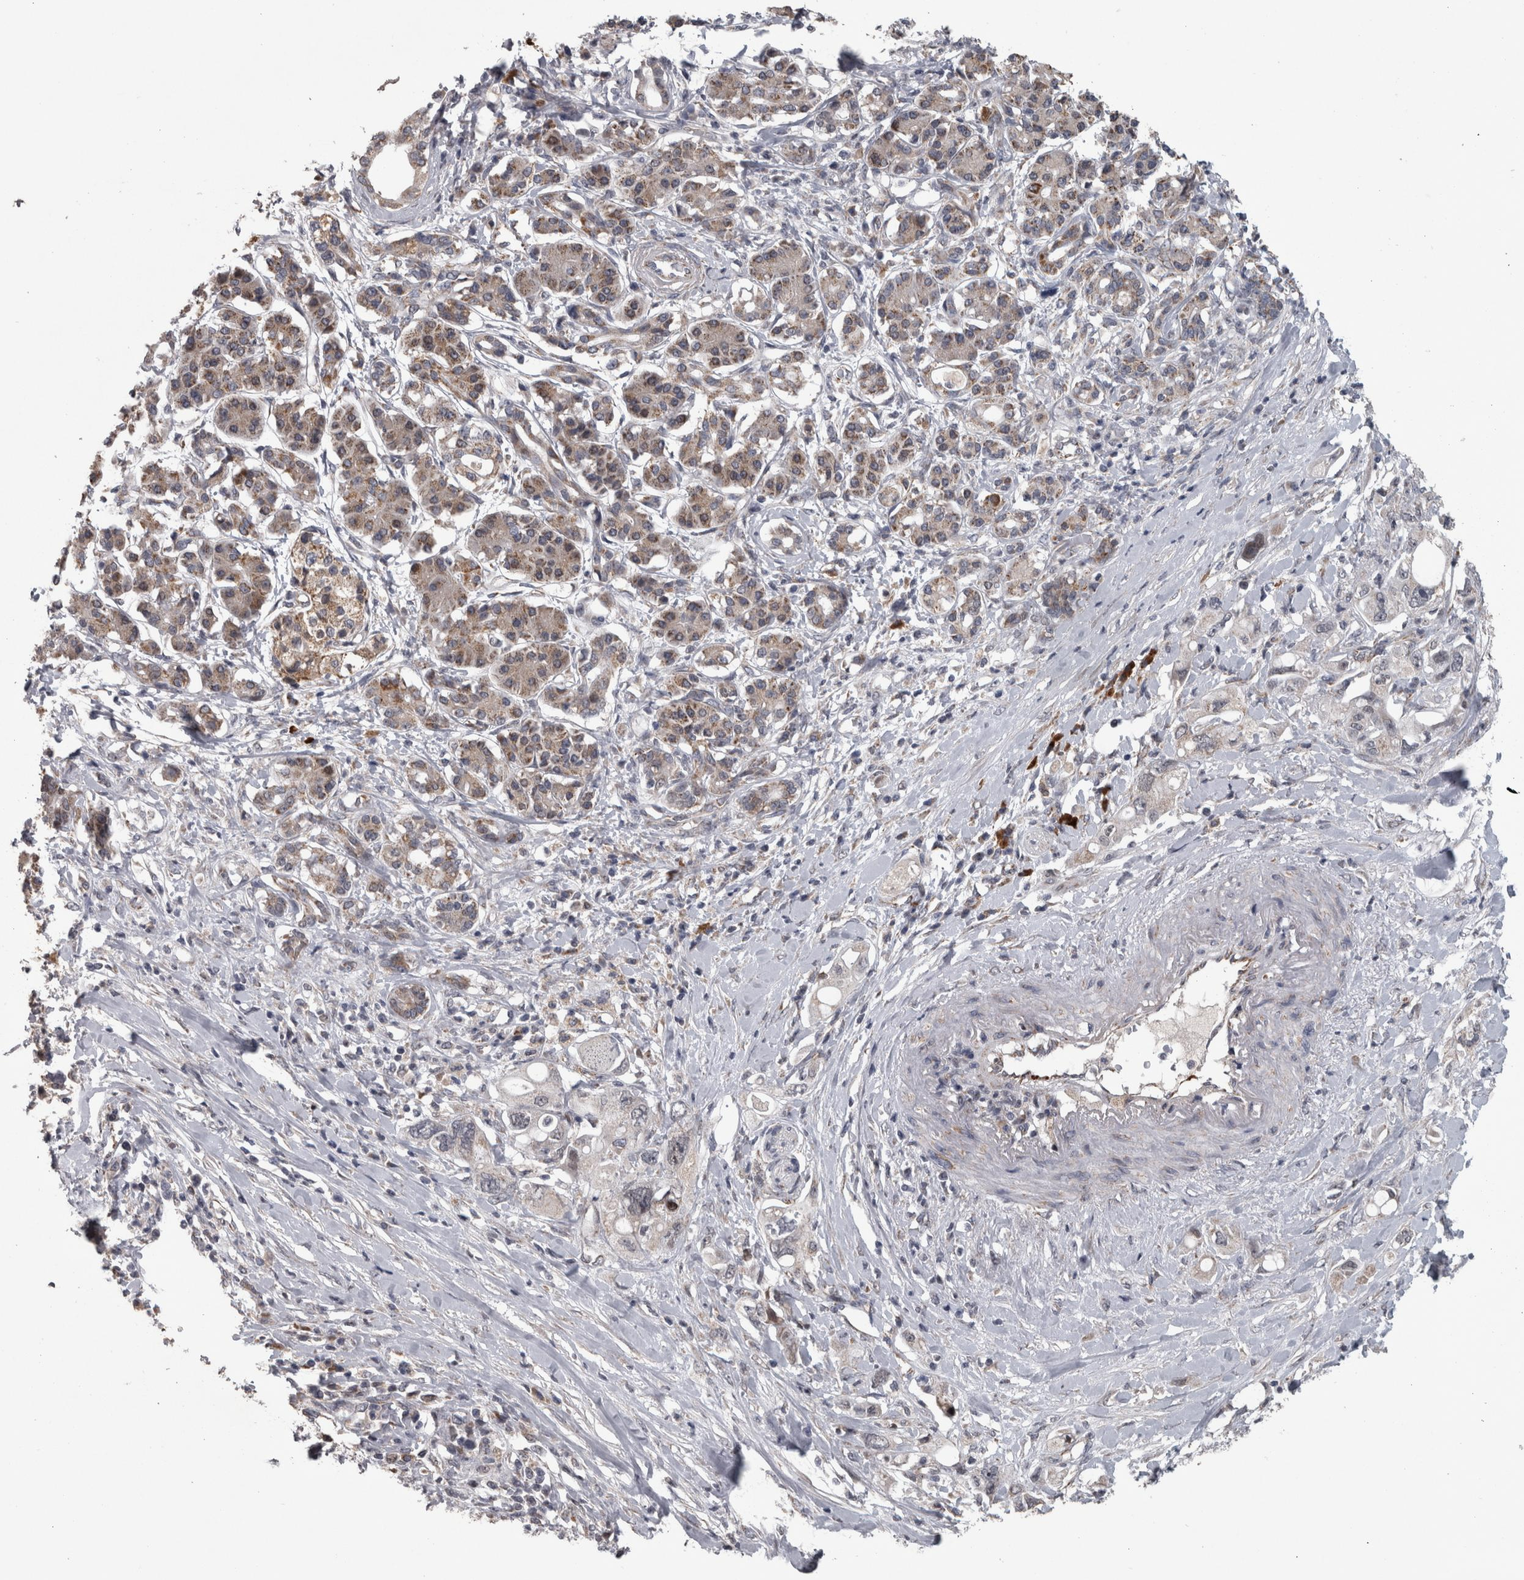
{"staining": {"intensity": "negative", "quantity": "none", "location": "none"}, "tissue": "pancreatic cancer", "cell_type": "Tumor cells", "image_type": "cancer", "snomed": [{"axis": "morphology", "description": "Adenocarcinoma, NOS"}, {"axis": "topography", "description": "Pancreas"}], "caption": "The immunohistochemistry (IHC) image has no significant positivity in tumor cells of pancreatic adenocarcinoma tissue. (Stains: DAB (3,3'-diaminobenzidine) immunohistochemistry (IHC) with hematoxylin counter stain, Microscopy: brightfield microscopy at high magnification).", "gene": "DBT", "patient": {"sex": "female", "age": 56}}